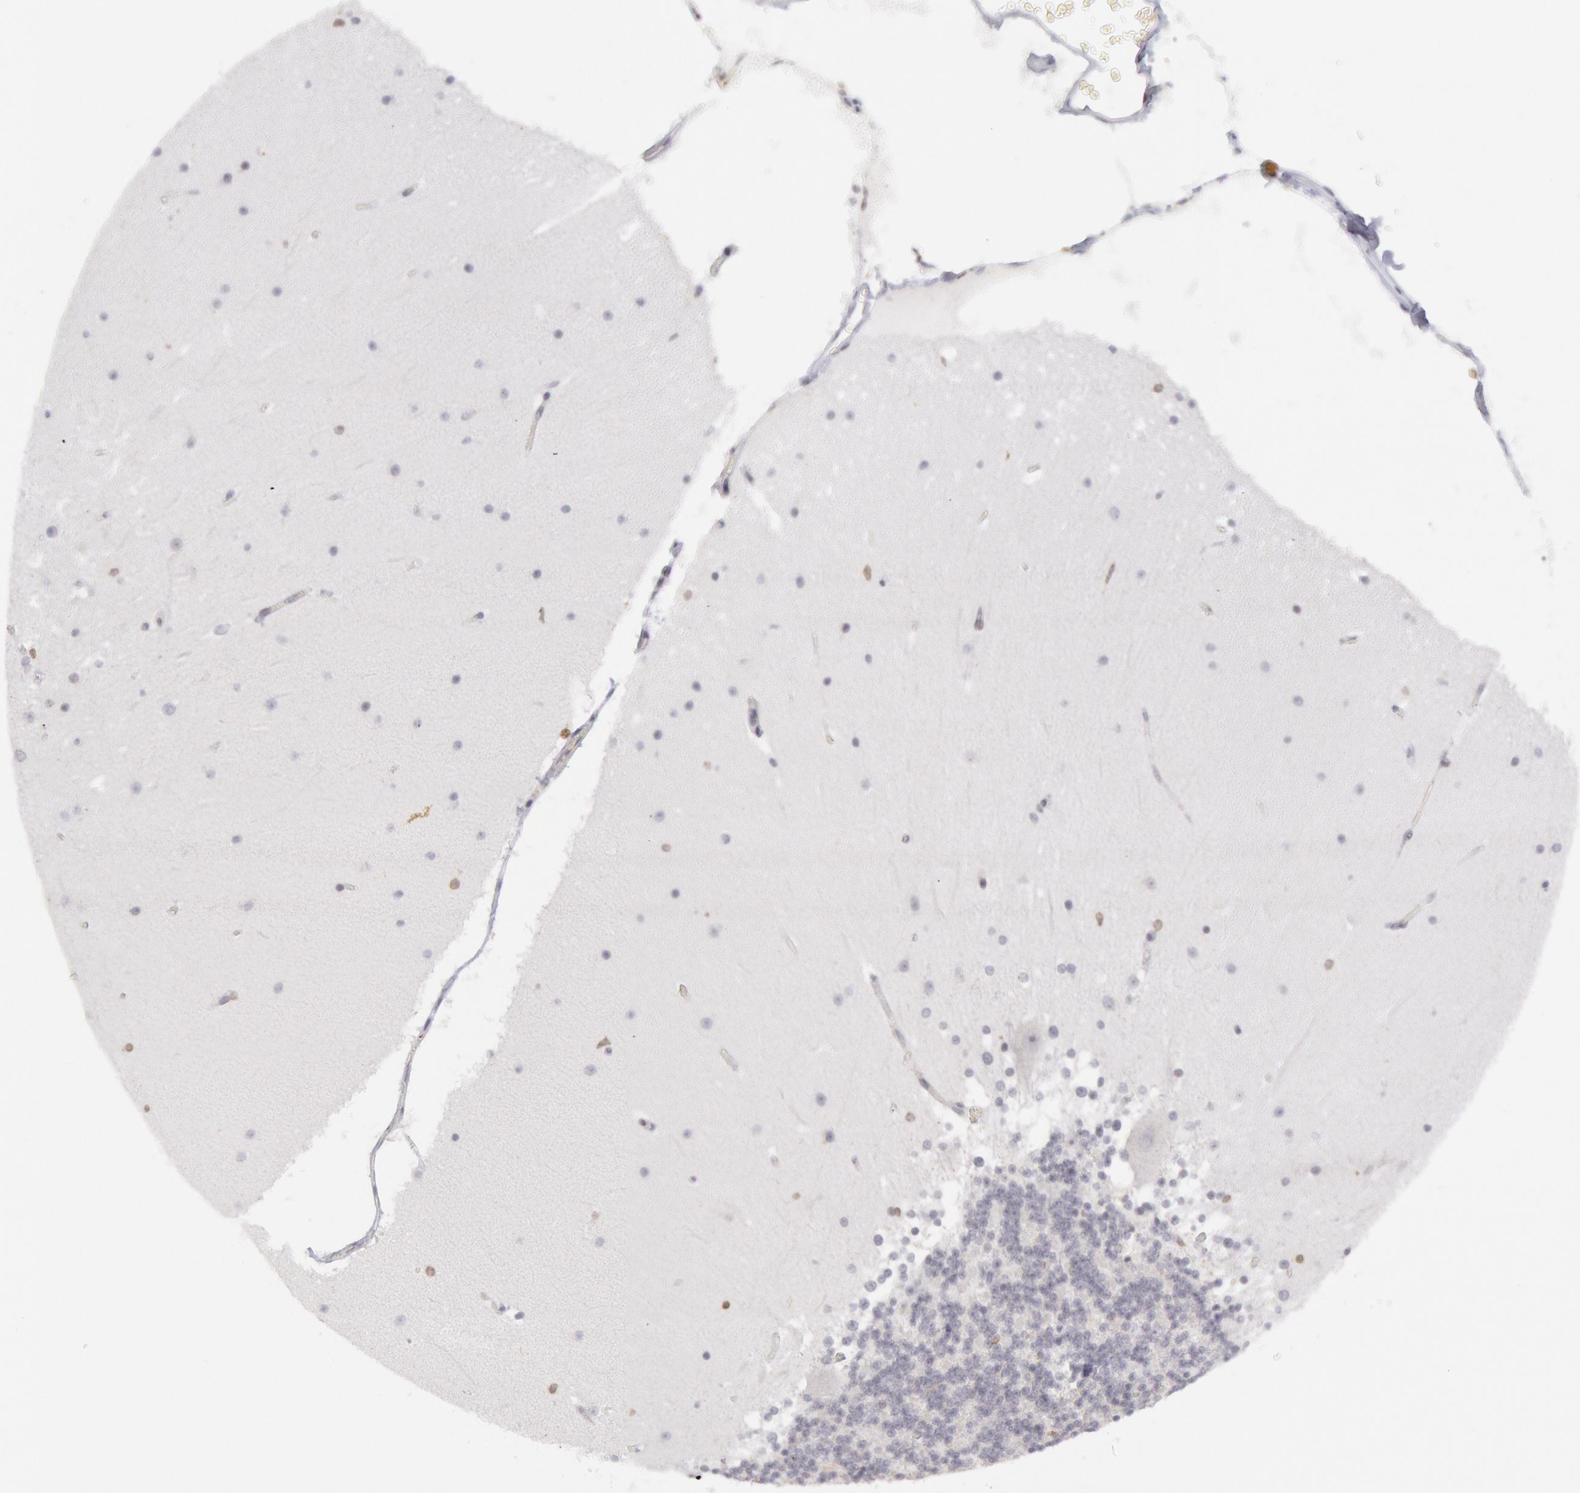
{"staining": {"intensity": "weak", "quantity": "<25%", "location": "cytoplasmic/membranous"}, "tissue": "cerebellum", "cell_type": "Cells in granular layer", "image_type": "normal", "snomed": [{"axis": "morphology", "description": "Normal tissue, NOS"}, {"axis": "topography", "description": "Cerebellum"}], "caption": "Immunohistochemical staining of unremarkable cerebellum shows no significant expression in cells in granular layer.", "gene": "PTGS2", "patient": {"sex": "female", "age": 19}}